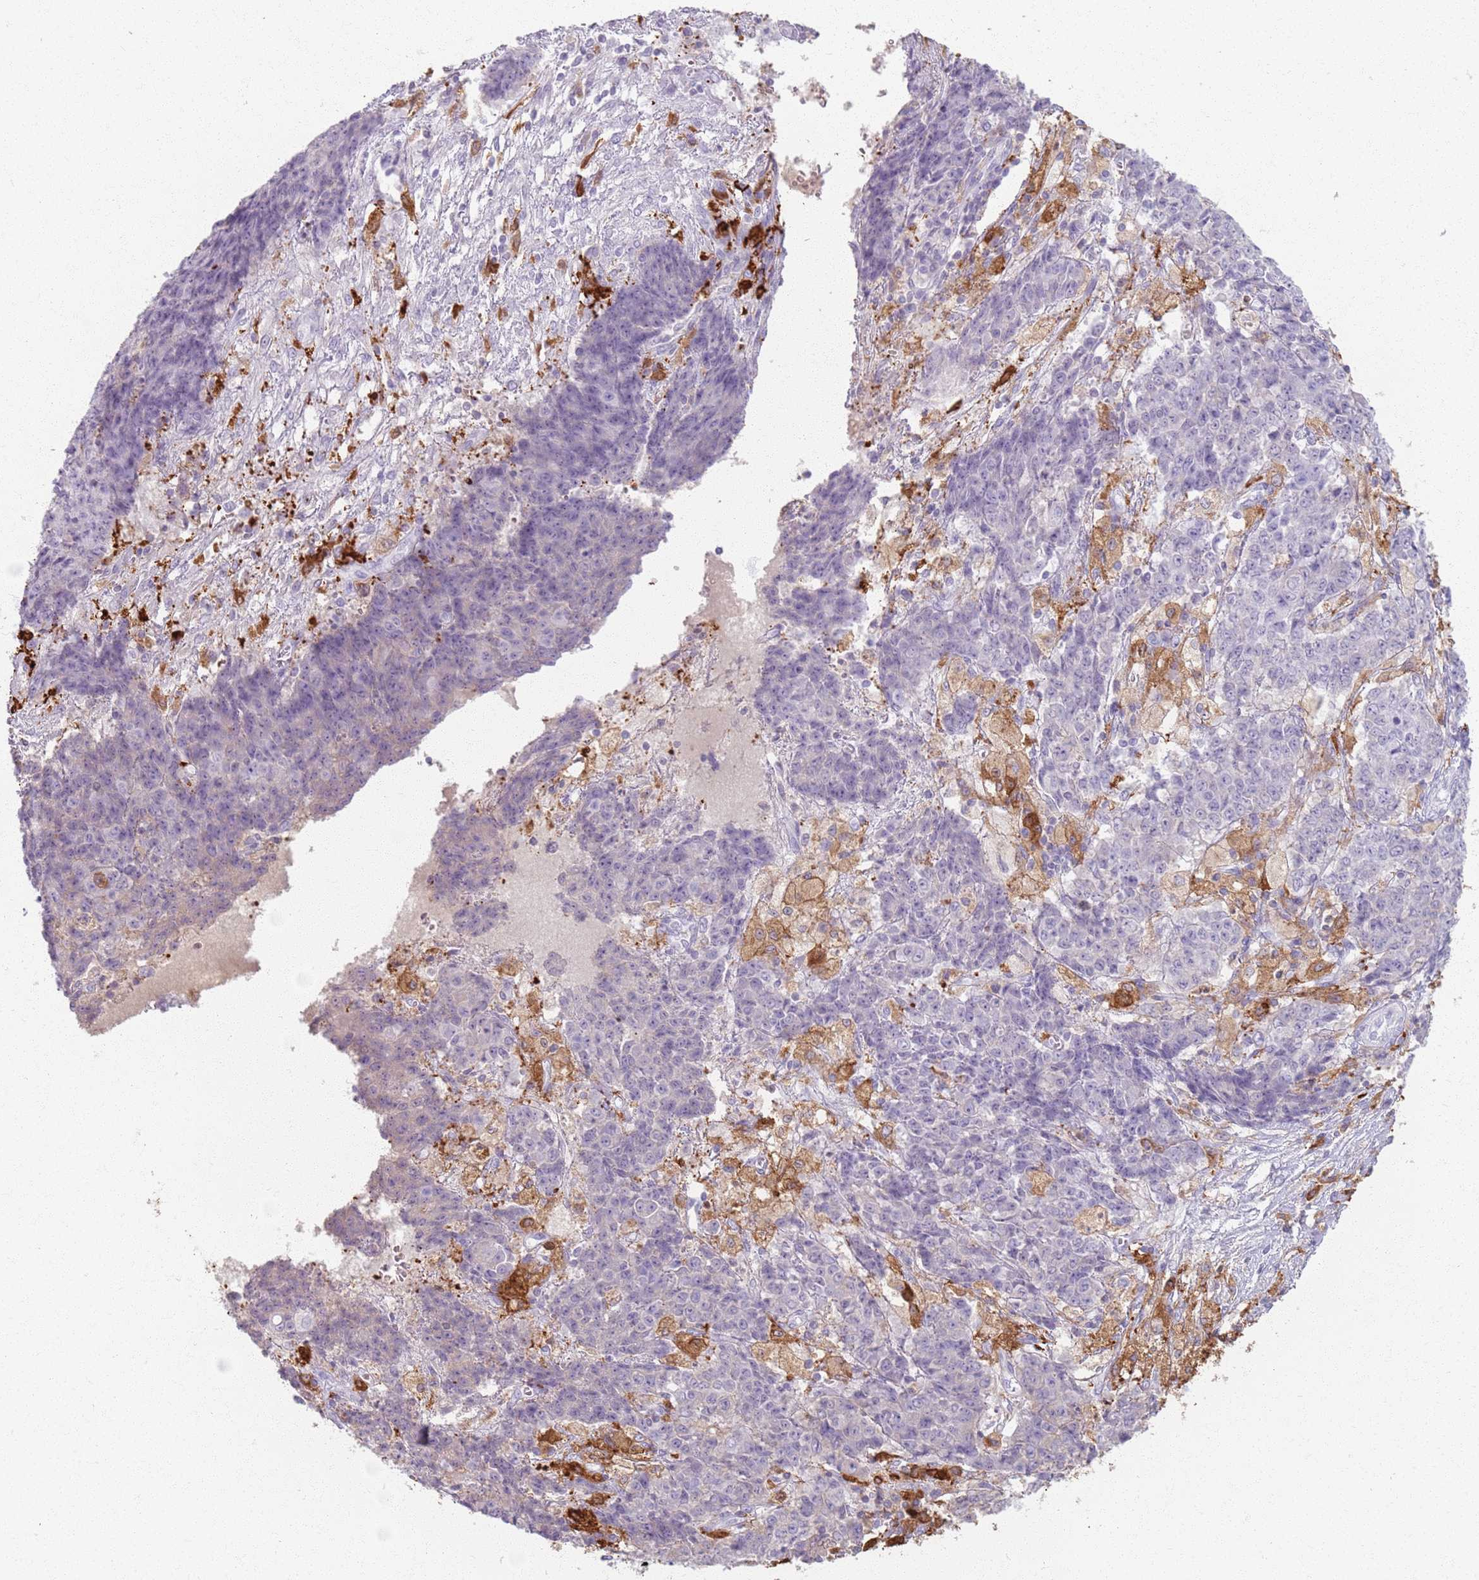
{"staining": {"intensity": "negative", "quantity": "none", "location": "none"}, "tissue": "ovarian cancer", "cell_type": "Tumor cells", "image_type": "cancer", "snomed": [{"axis": "morphology", "description": "Carcinoma, endometroid"}, {"axis": "topography", "description": "Ovary"}], "caption": "Tumor cells show no significant staining in endometroid carcinoma (ovarian). (DAB immunohistochemistry, high magnification).", "gene": "GDPGP1", "patient": {"sex": "female", "age": 42}}